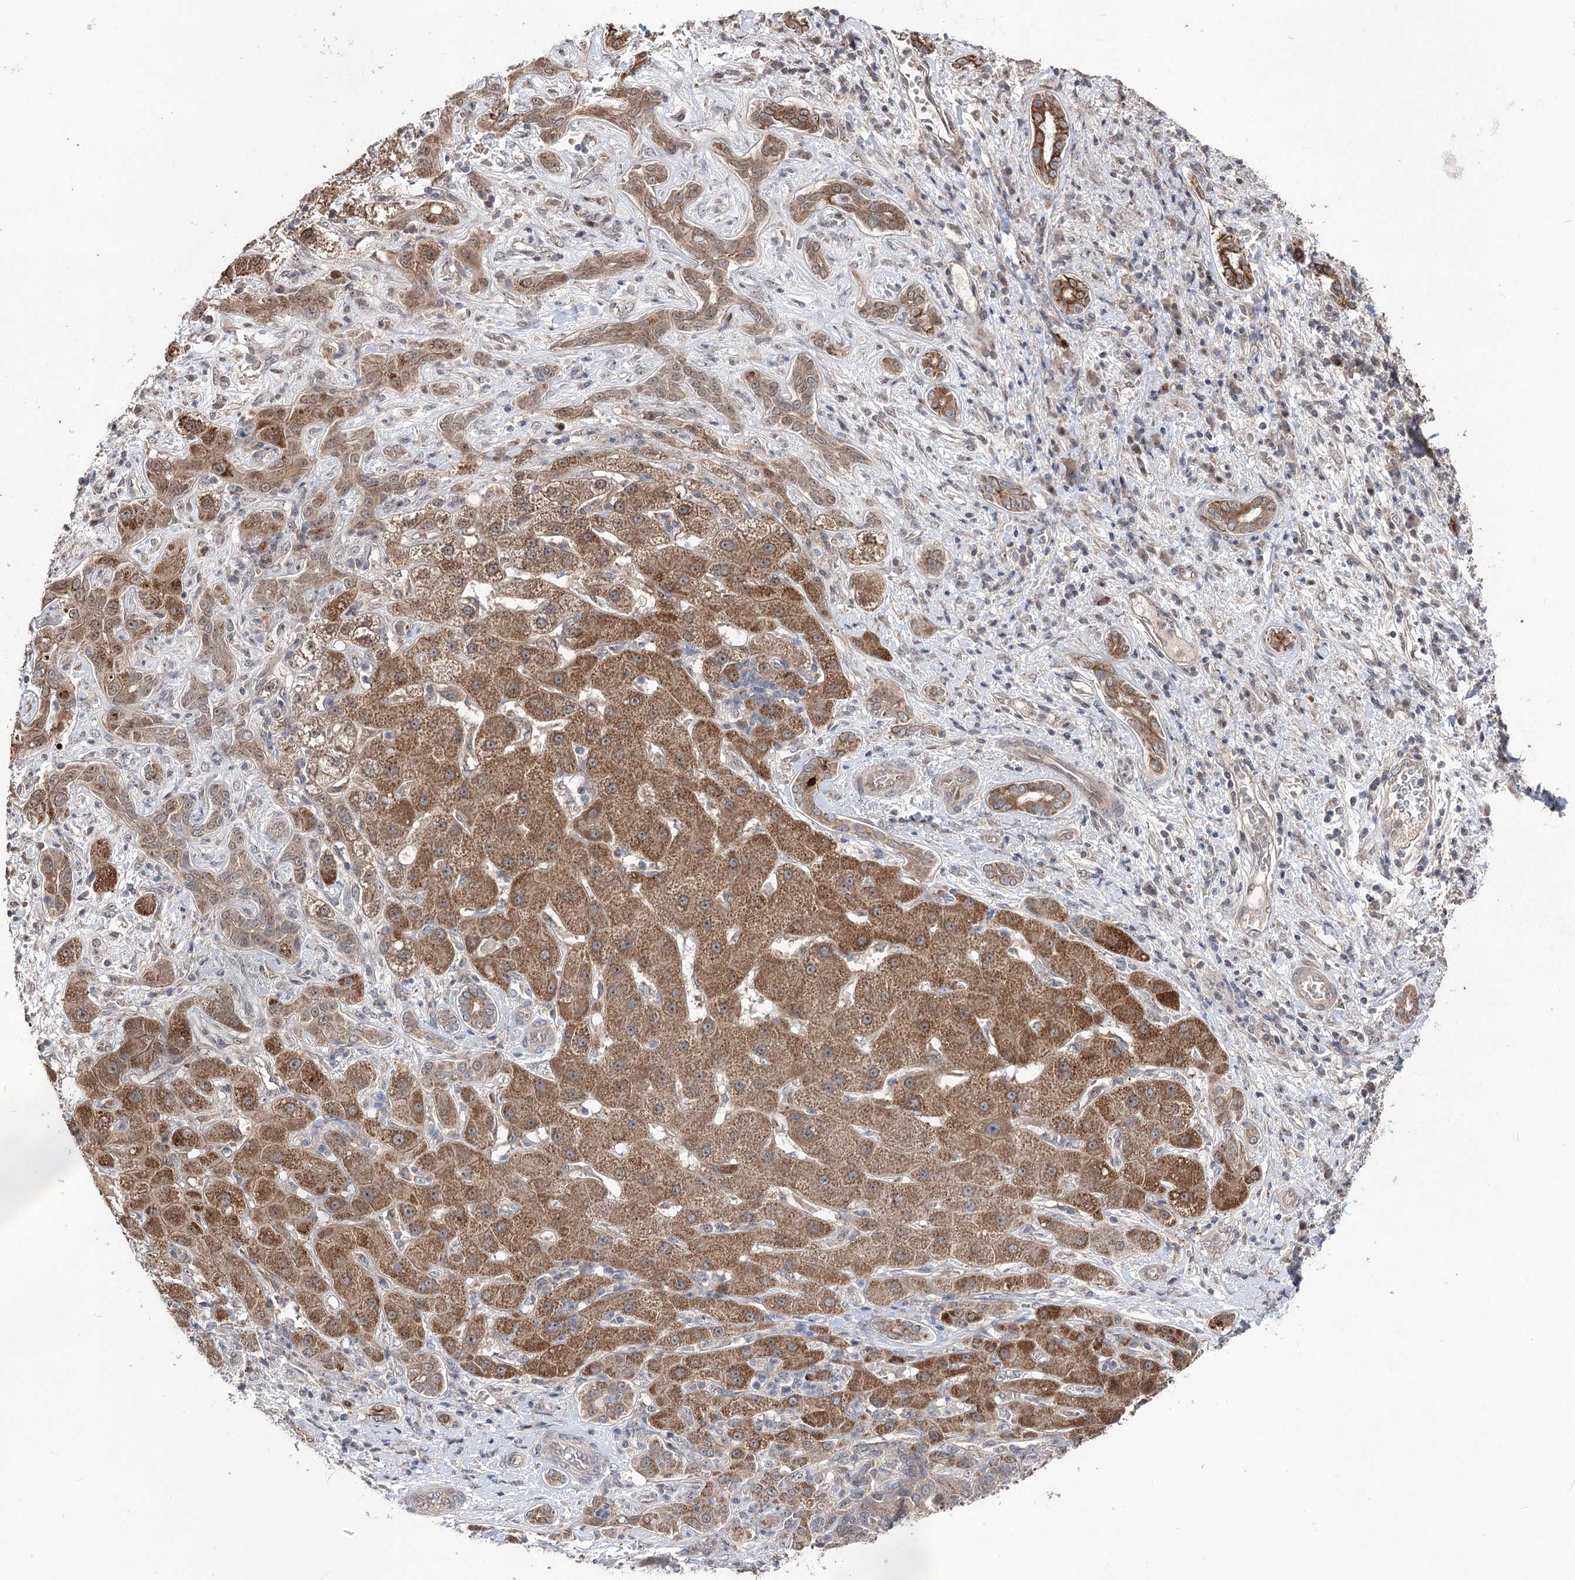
{"staining": {"intensity": "moderate", "quantity": "25%-75%", "location": "cytoplasmic/membranous"}, "tissue": "liver cancer", "cell_type": "Tumor cells", "image_type": "cancer", "snomed": [{"axis": "morphology", "description": "Carcinoma, Hepatocellular, NOS"}, {"axis": "topography", "description": "Liver"}], "caption": "Immunohistochemical staining of hepatocellular carcinoma (liver) displays medium levels of moderate cytoplasmic/membranous expression in approximately 25%-75% of tumor cells.", "gene": "CPNE8", "patient": {"sex": "male", "age": 65}}